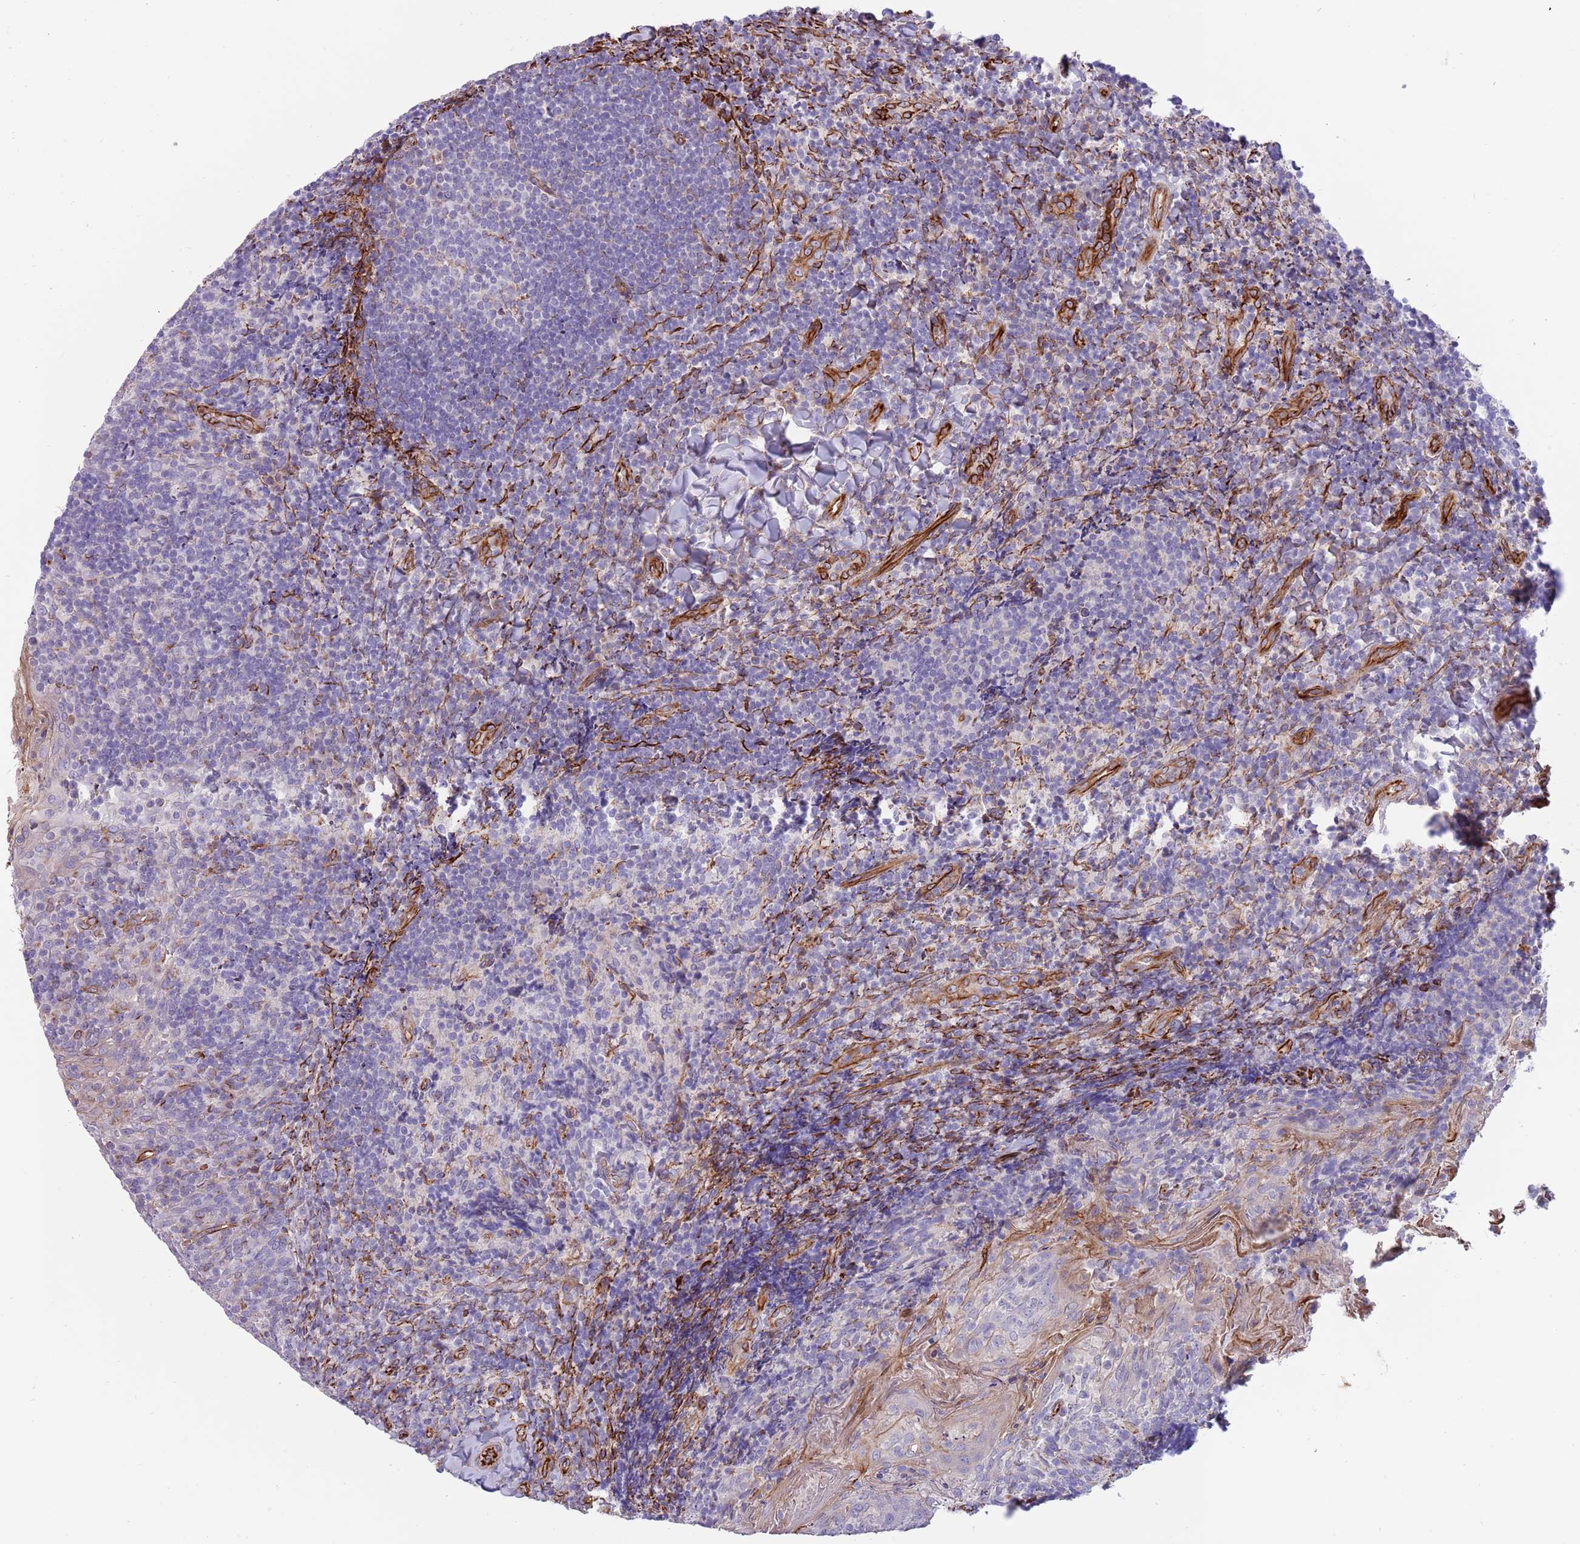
{"staining": {"intensity": "negative", "quantity": "none", "location": "none"}, "tissue": "tonsil", "cell_type": "Germinal center cells", "image_type": "normal", "snomed": [{"axis": "morphology", "description": "Normal tissue, NOS"}, {"axis": "topography", "description": "Tonsil"}], "caption": "High power microscopy image of an immunohistochemistry micrograph of benign tonsil, revealing no significant positivity in germinal center cells.", "gene": "MOGAT1", "patient": {"sex": "female", "age": 10}}